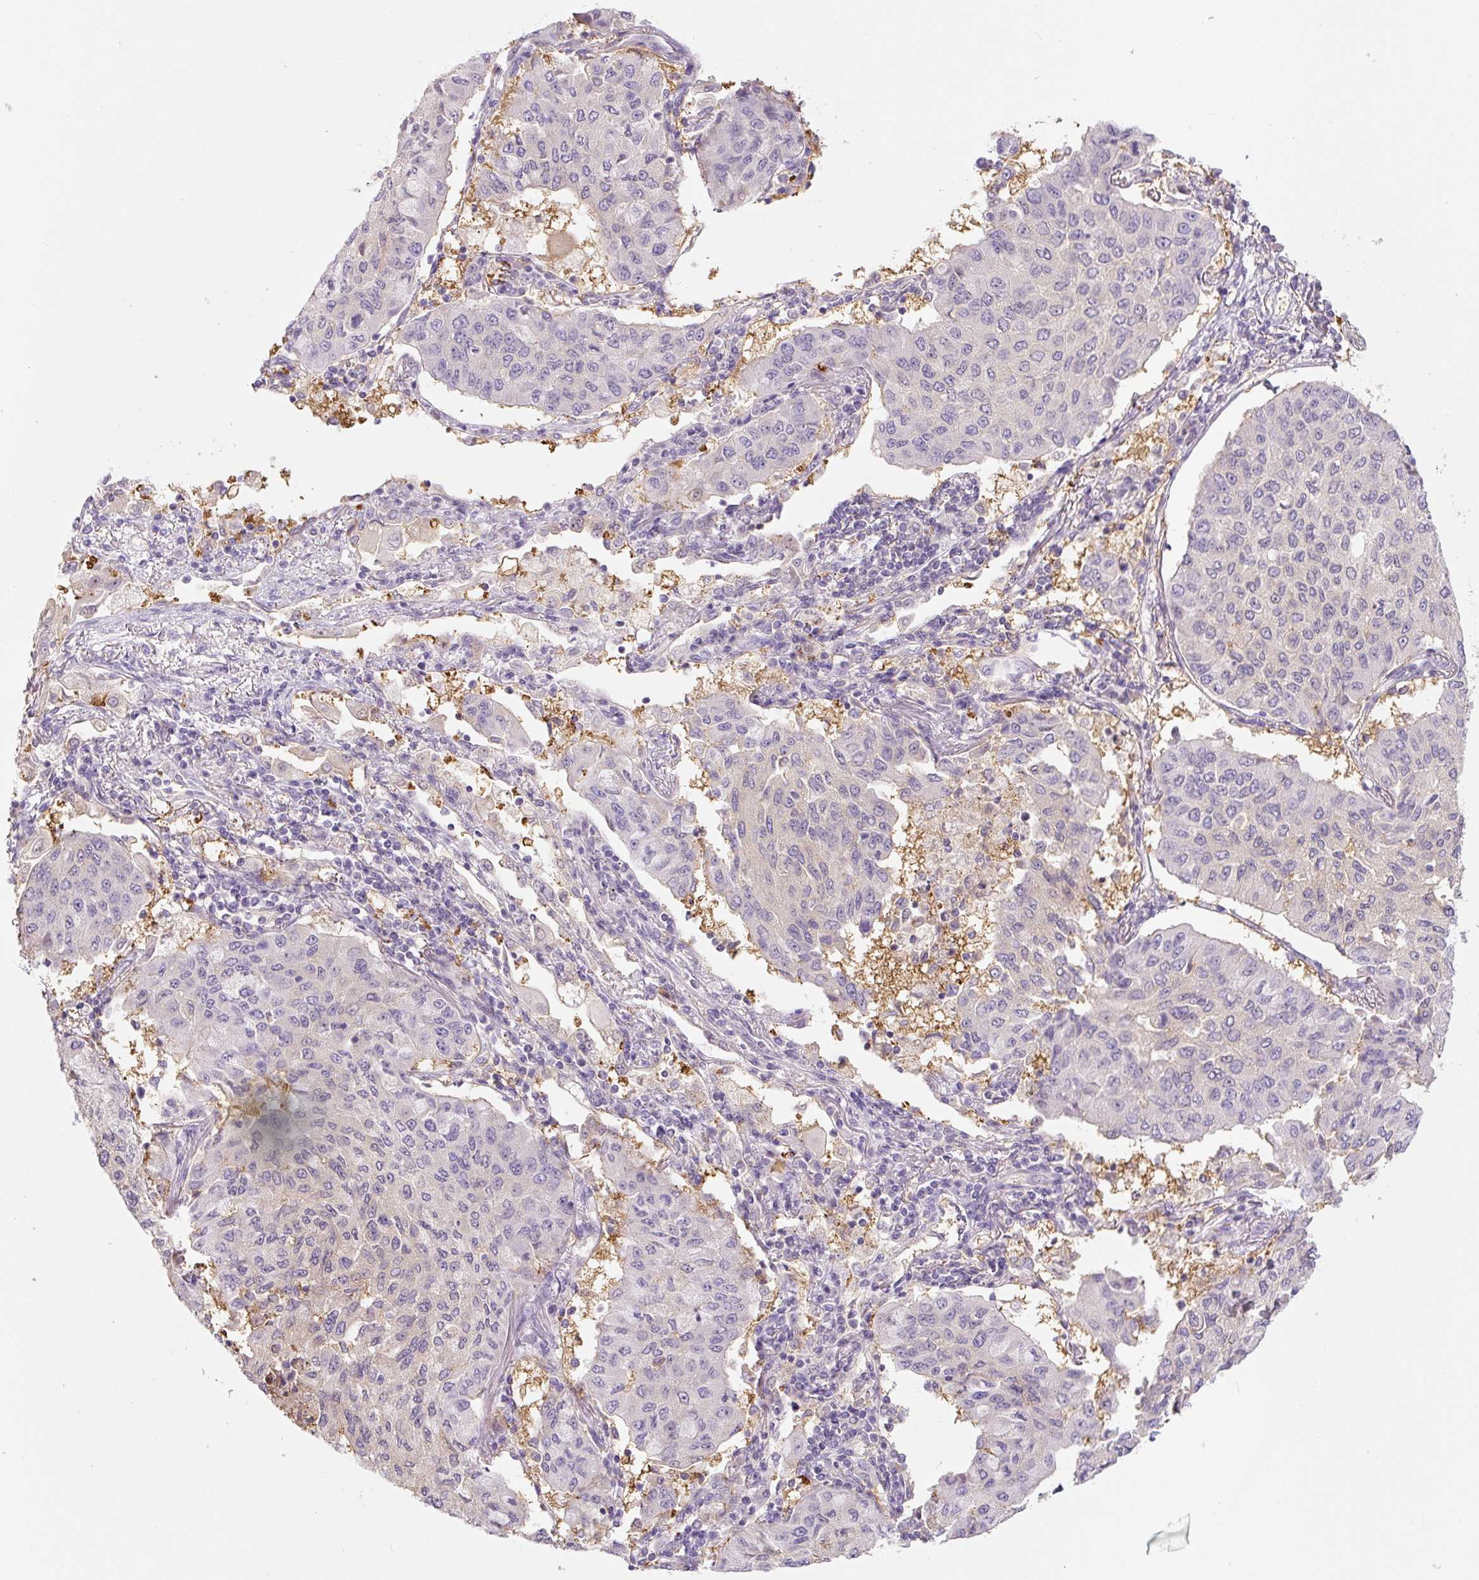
{"staining": {"intensity": "negative", "quantity": "none", "location": "none"}, "tissue": "lung cancer", "cell_type": "Tumor cells", "image_type": "cancer", "snomed": [{"axis": "morphology", "description": "Squamous cell carcinoma, NOS"}, {"axis": "topography", "description": "Lung"}], "caption": "This is a micrograph of immunohistochemistry staining of lung squamous cell carcinoma, which shows no expression in tumor cells.", "gene": "SPSB2", "patient": {"sex": "male", "age": 74}}